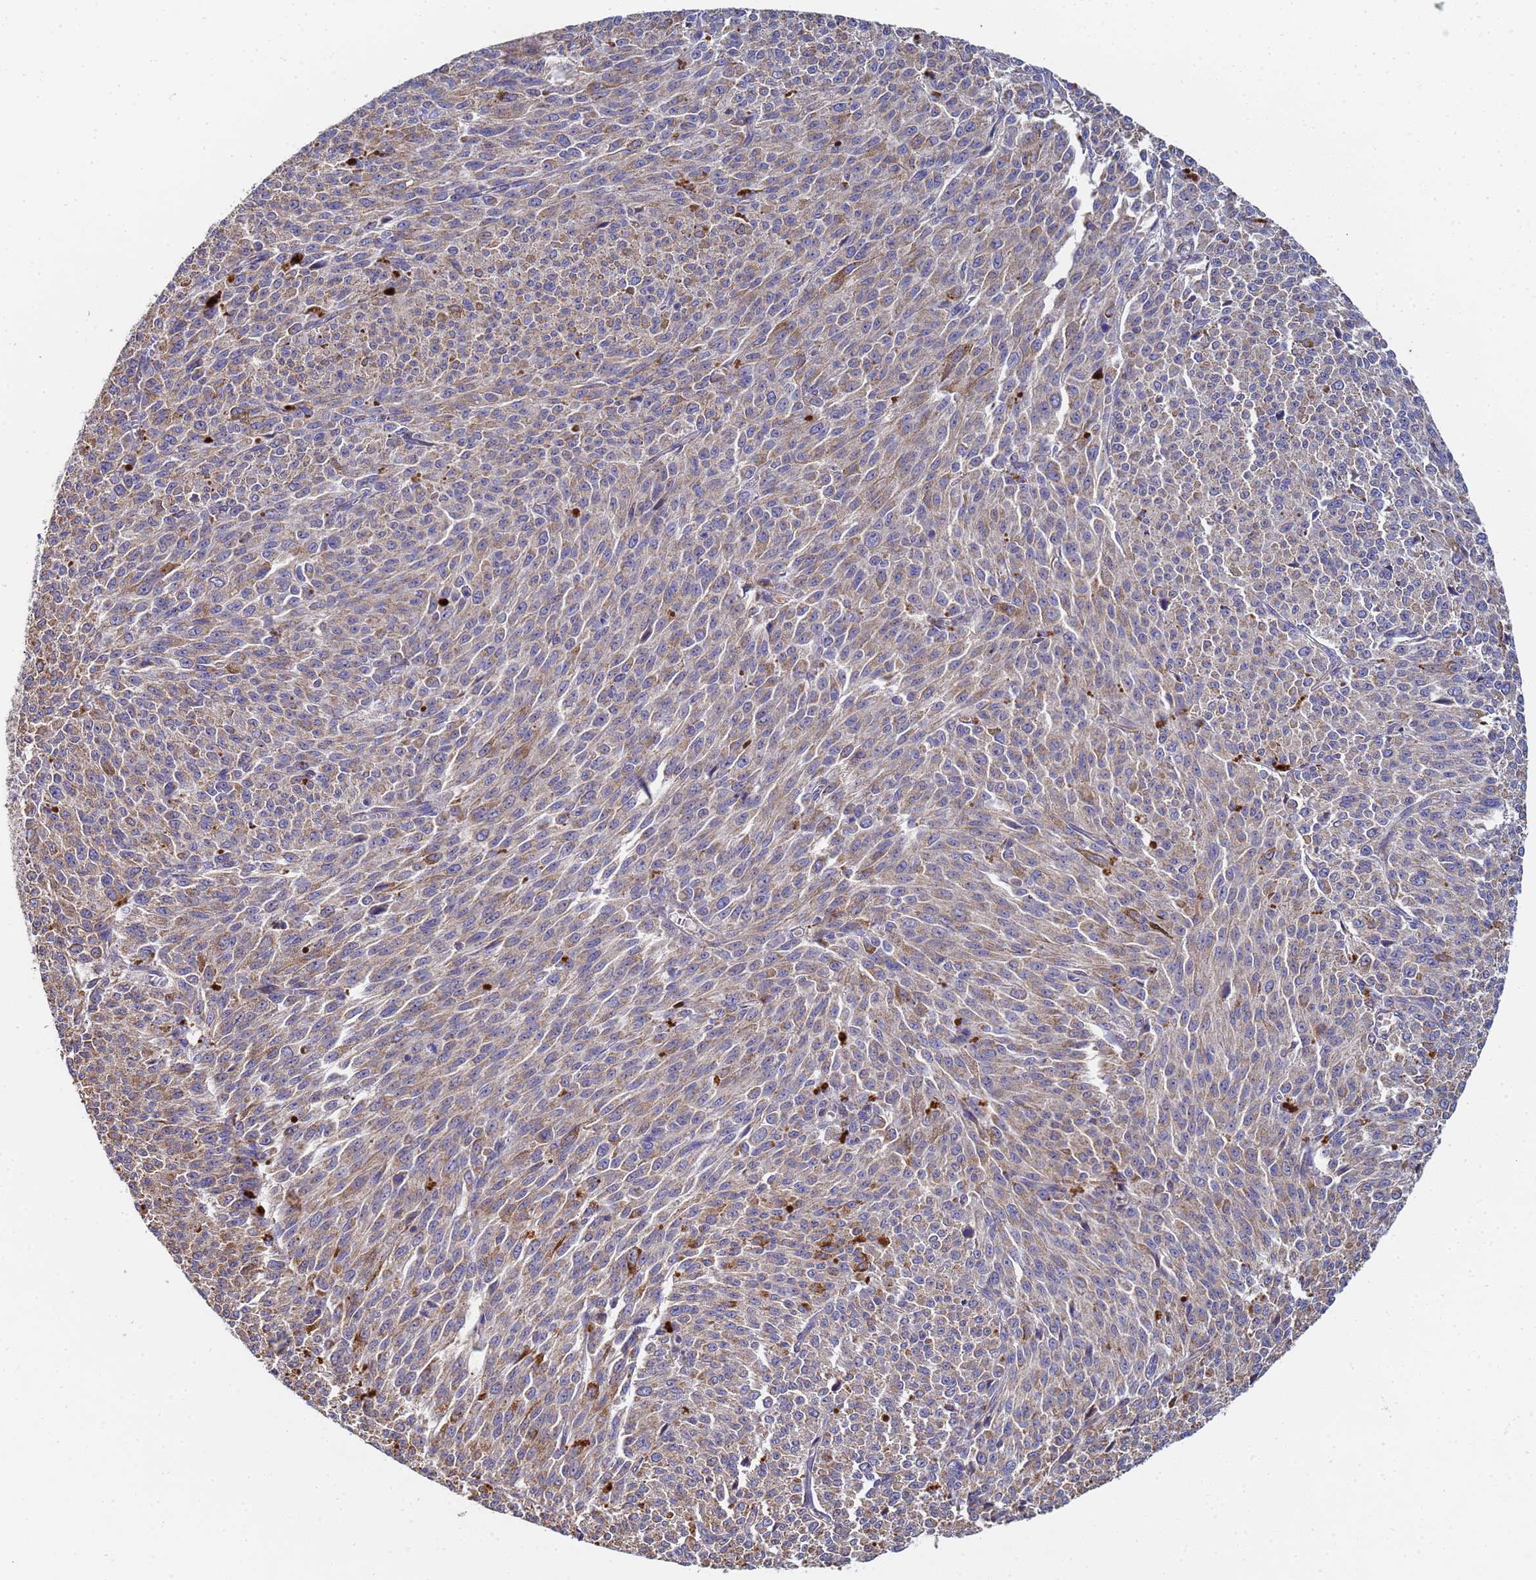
{"staining": {"intensity": "weak", "quantity": "25%-75%", "location": "cytoplasmic/membranous"}, "tissue": "melanoma", "cell_type": "Tumor cells", "image_type": "cancer", "snomed": [{"axis": "morphology", "description": "Malignant melanoma, NOS"}, {"axis": "topography", "description": "Skin"}], "caption": "This is an image of immunohistochemistry (IHC) staining of melanoma, which shows weak positivity in the cytoplasmic/membranous of tumor cells.", "gene": "C5orf34", "patient": {"sex": "female", "age": 52}}